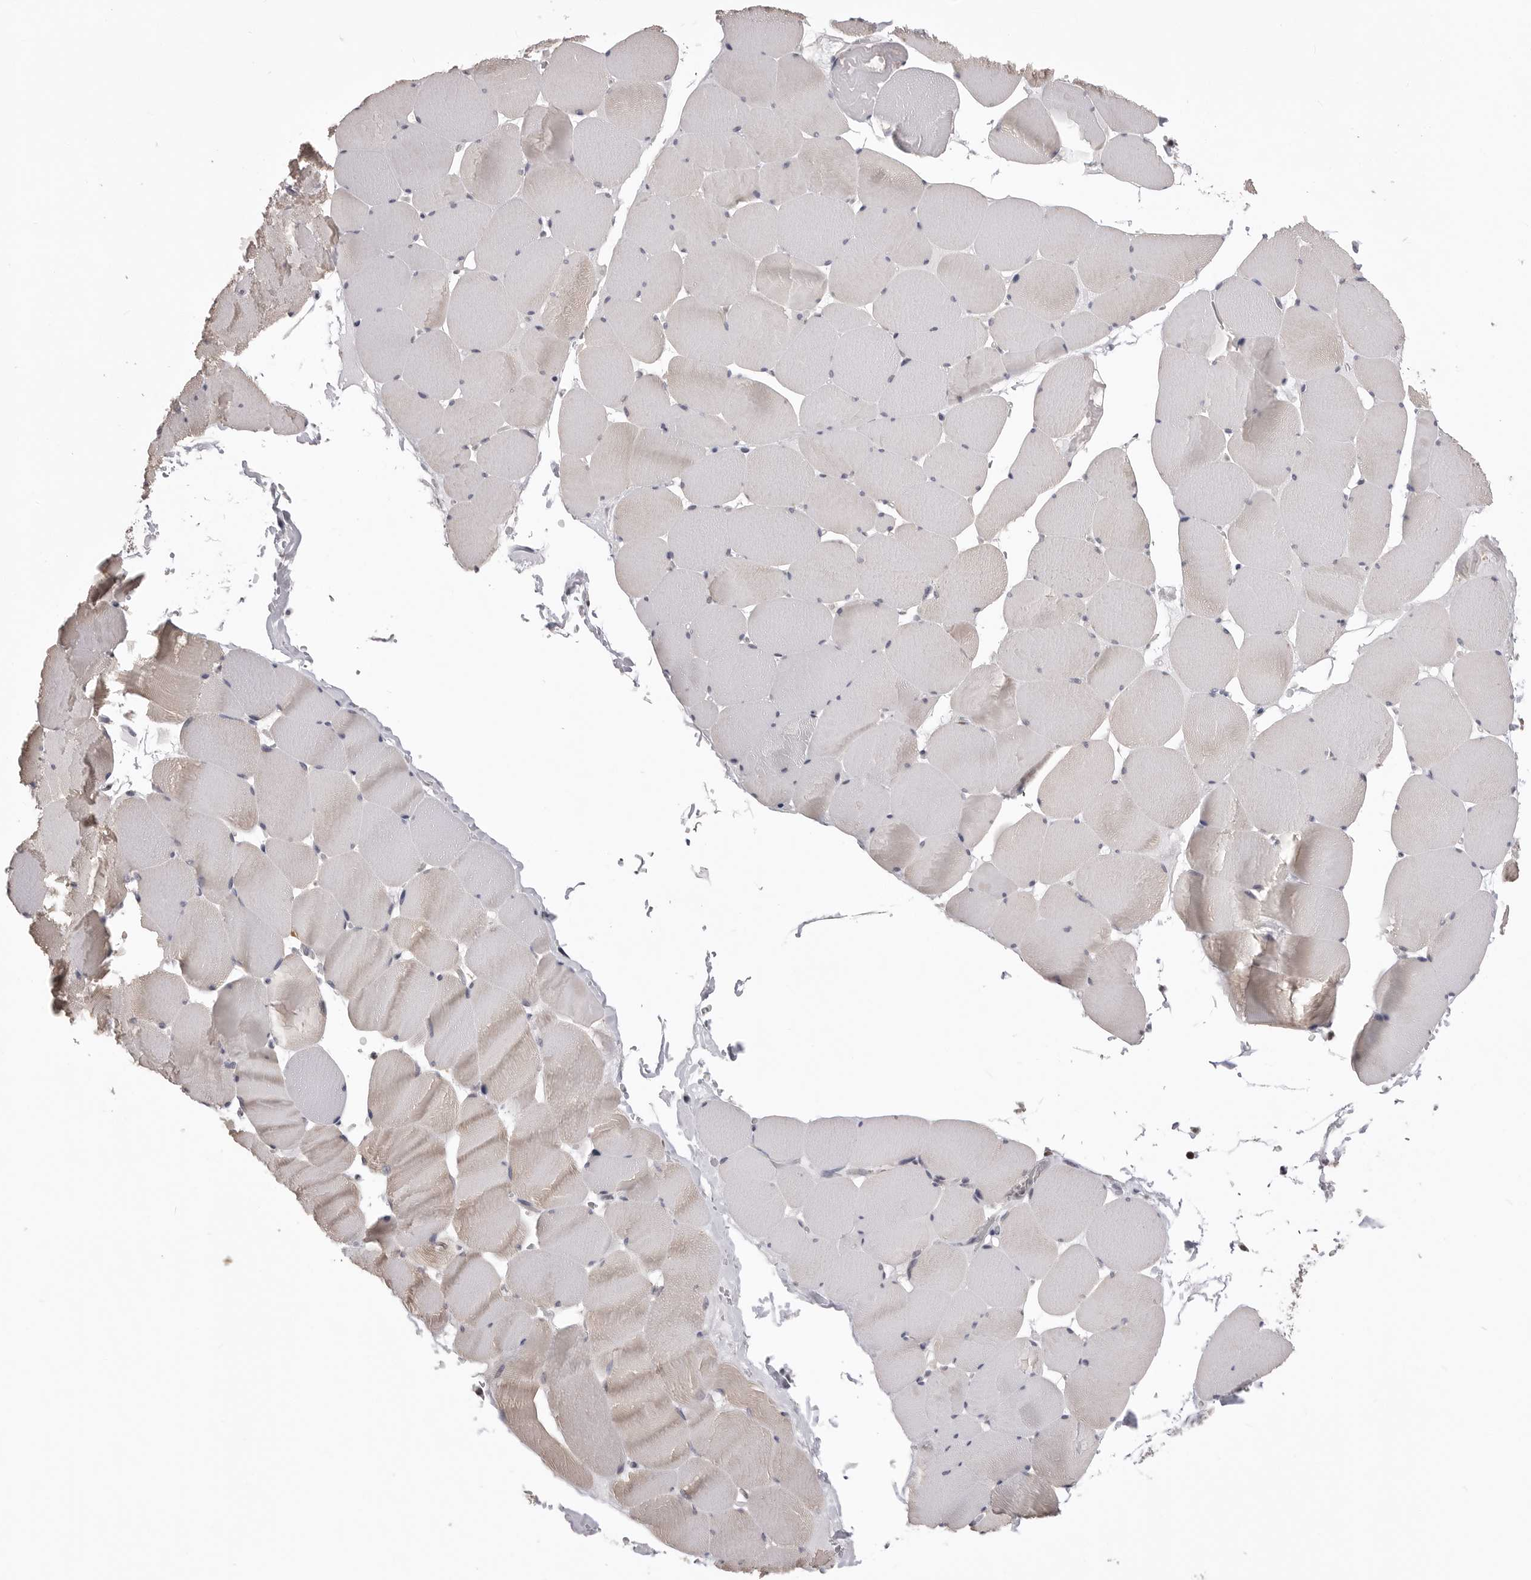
{"staining": {"intensity": "weak", "quantity": "25%-75%", "location": "cytoplasmic/membranous"}, "tissue": "skeletal muscle", "cell_type": "Myocytes", "image_type": "normal", "snomed": [{"axis": "morphology", "description": "Normal tissue, NOS"}, {"axis": "topography", "description": "Skeletal muscle"}], "caption": "A brown stain shows weak cytoplasmic/membranous positivity of a protein in myocytes of normal skeletal muscle.", "gene": "SMARCC1", "patient": {"sex": "male", "age": 62}}